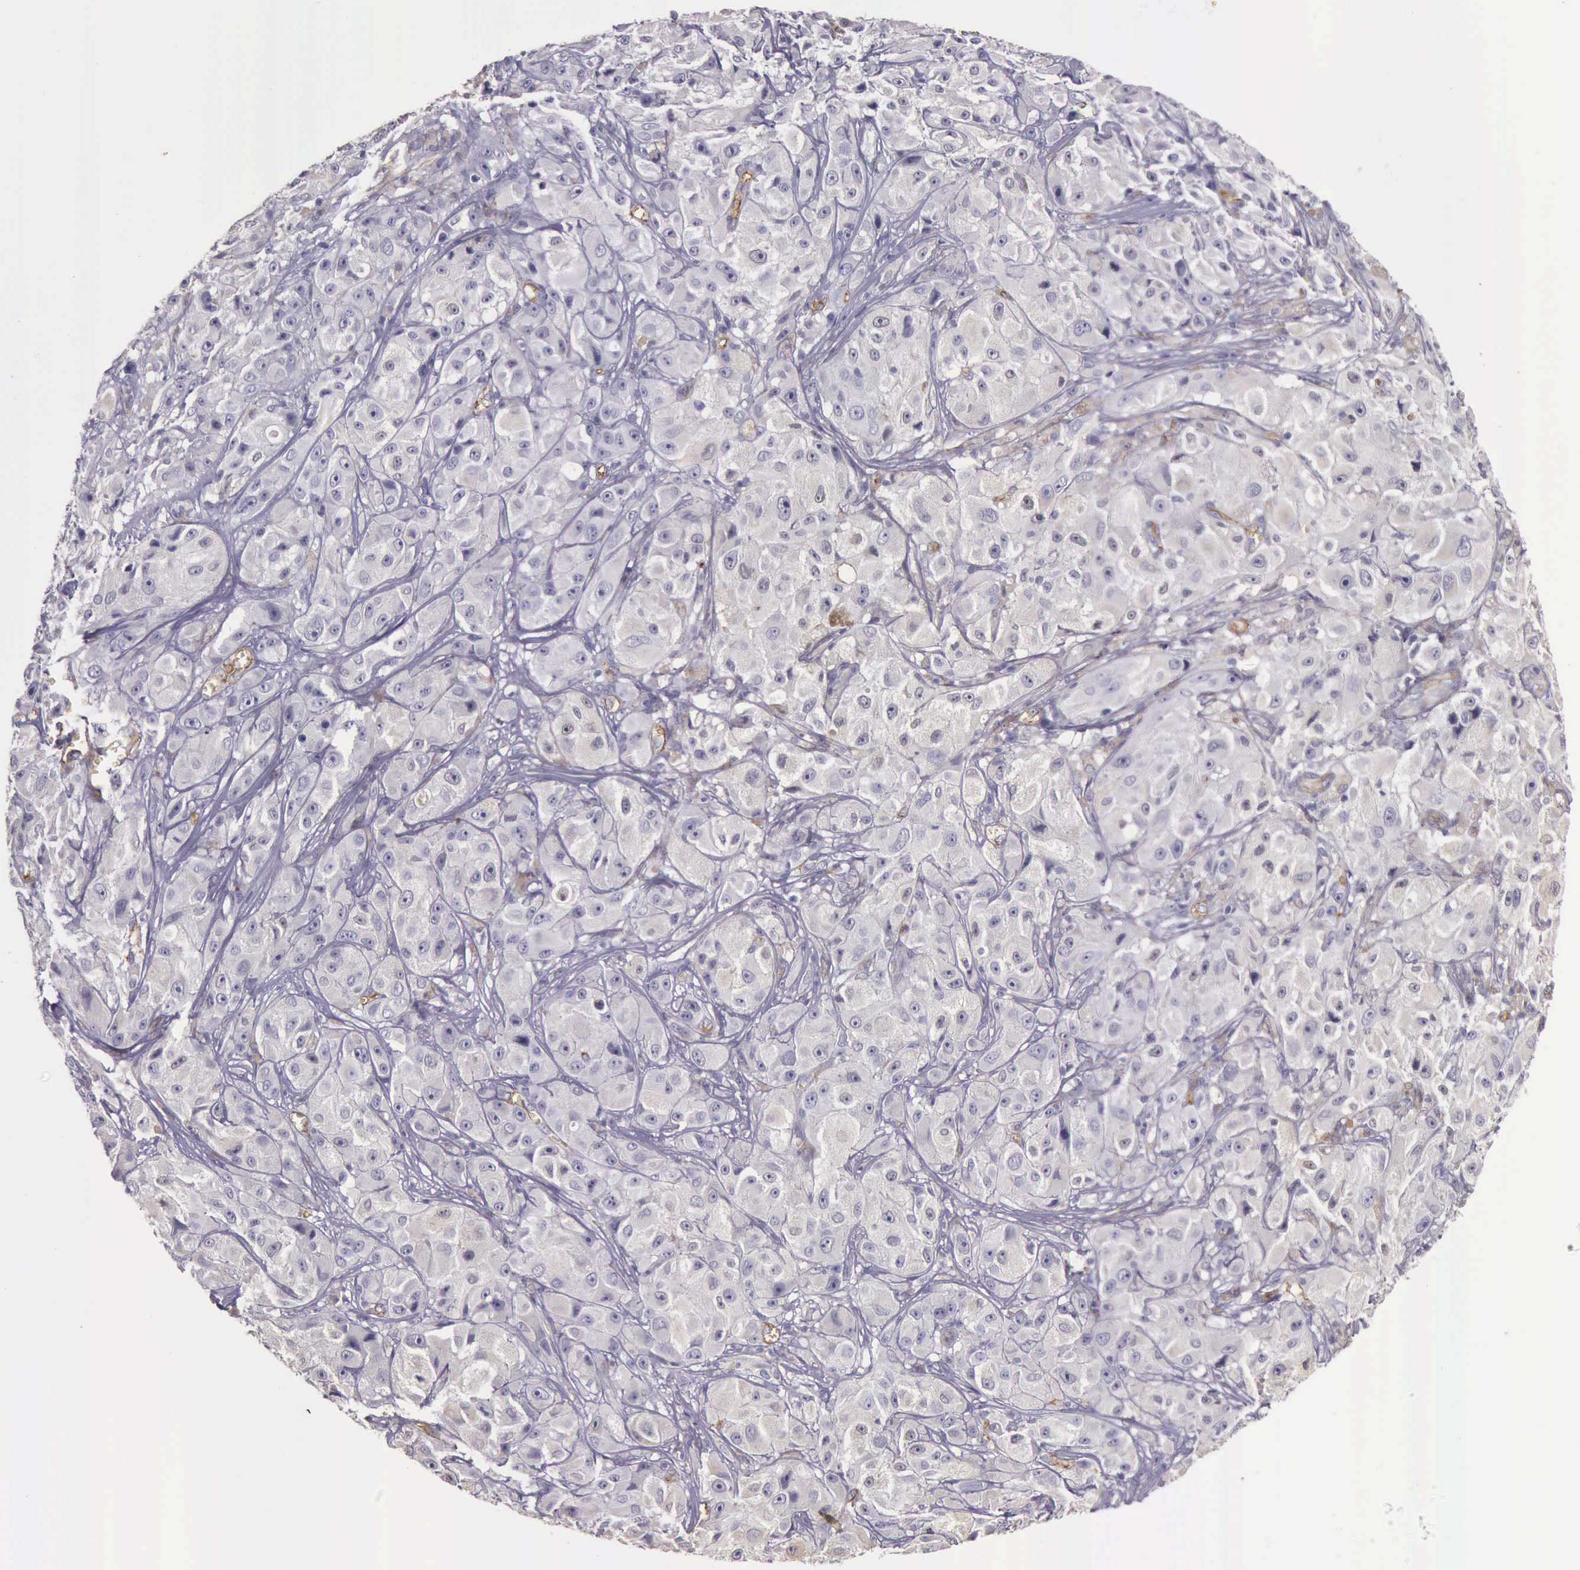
{"staining": {"intensity": "negative", "quantity": "none", "location": "none"}, "tissue": "melanoma", "cell_type": "Tumor cells", "image_type": "cancer", "snomed": [{"axis": "morphology", "description": "Malignant melanoma, NOS"}, {"axis": "topography", "description": "Skin"}], "caption": "A high-resolution histopathology image shows immunohistochemistry (IHC) staining of malignant melanoma, which shows no significant staining in tumor cells.", "gene": "TCEANC", "patient": {"sex": "male", "age": 56}}